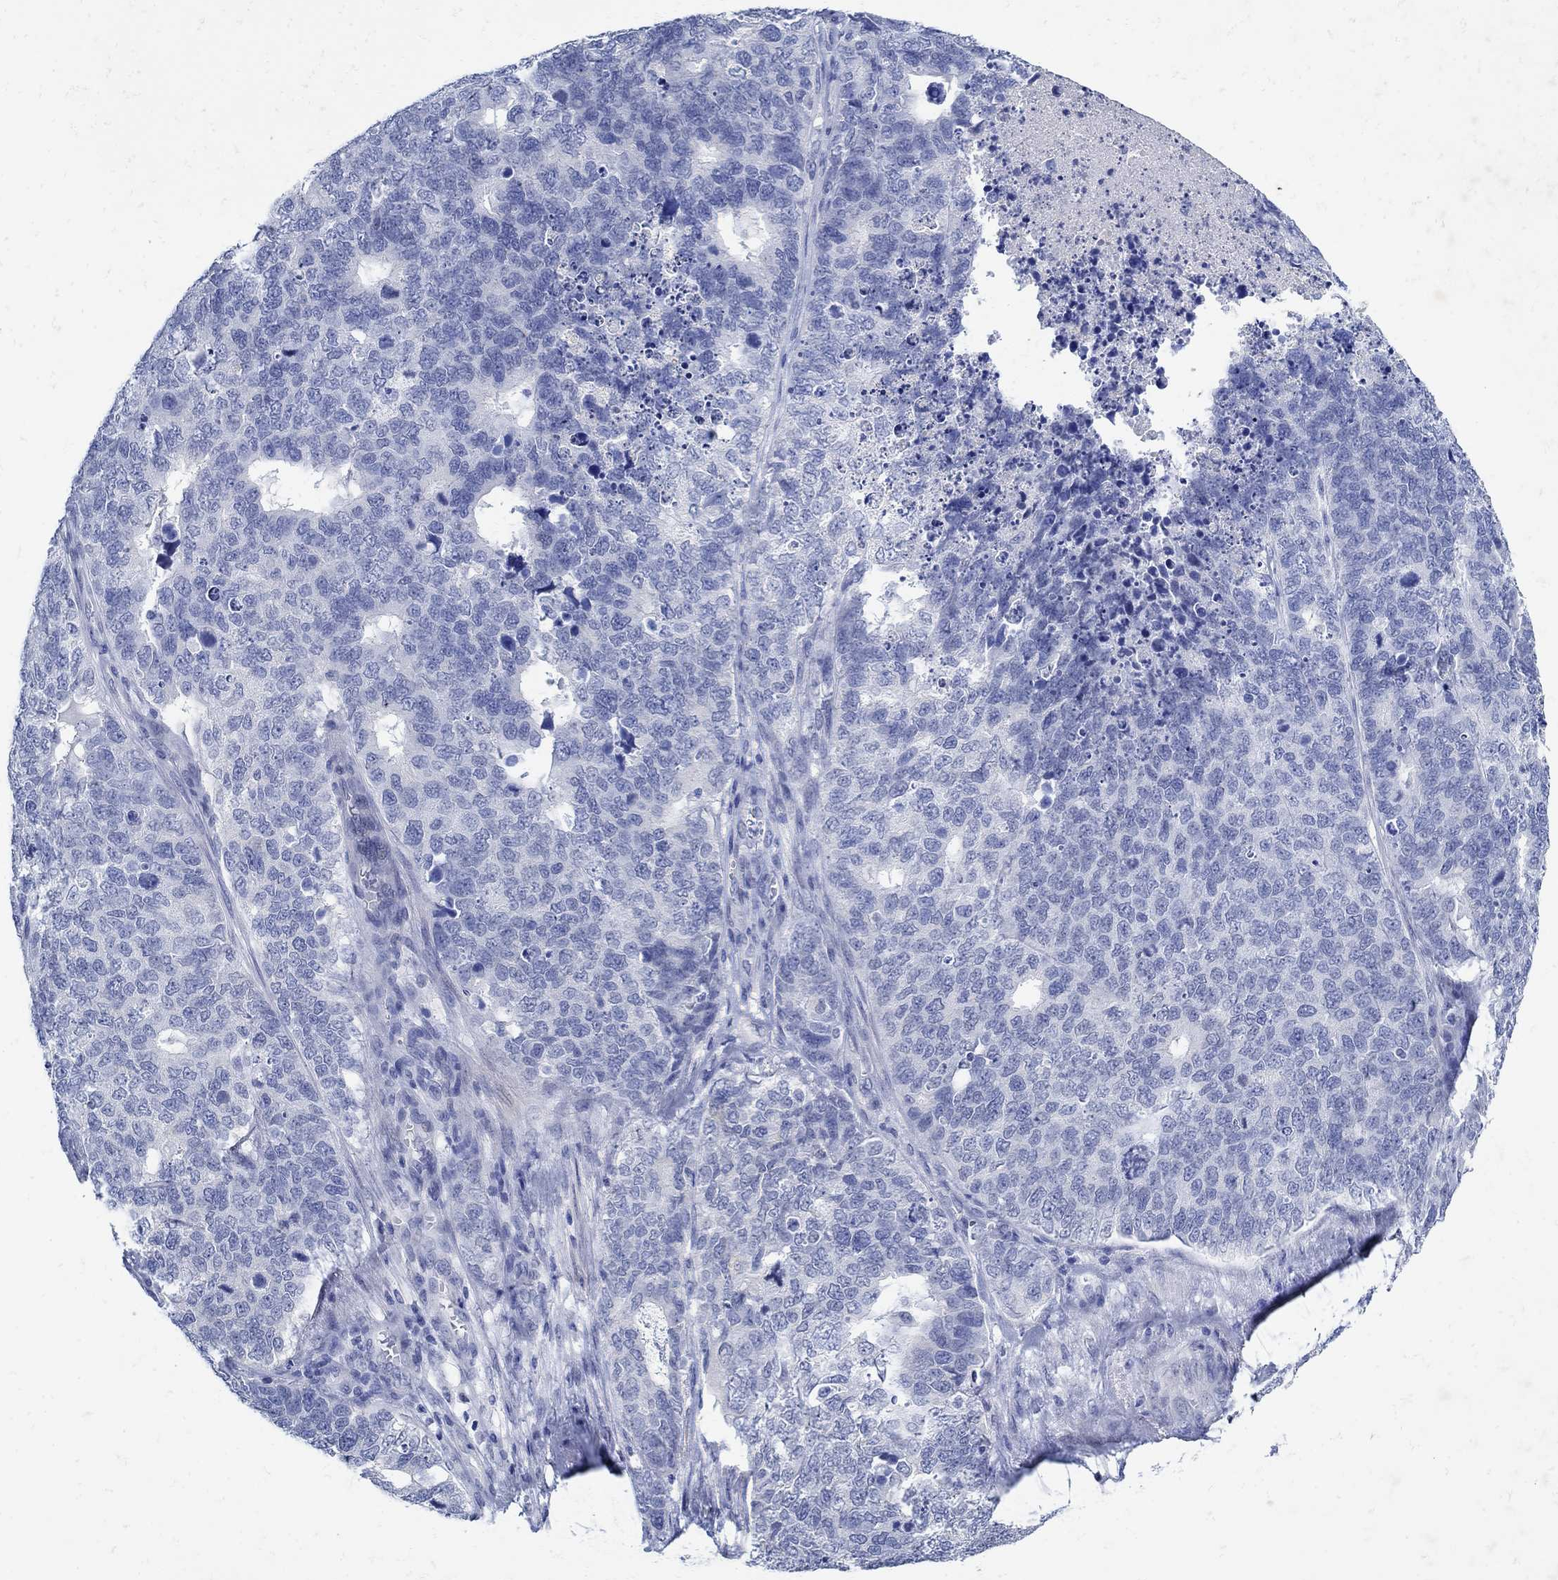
{"staining": {"intensity": "negative", "quantity": "none", "location": "none"}, "tissue": "cervical cancer", "cell_type": "Tumor cells", "image_type": "cancer", "snomed": [{"axis": "morphology", "description": "Squamous cell carcinoma, NOS"}, {"axis": "topography", "description": "Cervix"}], "caption": "Immunohistochemical staining of cervical cancer shows no significant positivity in tumor cells.", "gene": "NOS1", "patient": {"sex": "female", "age": 63}}